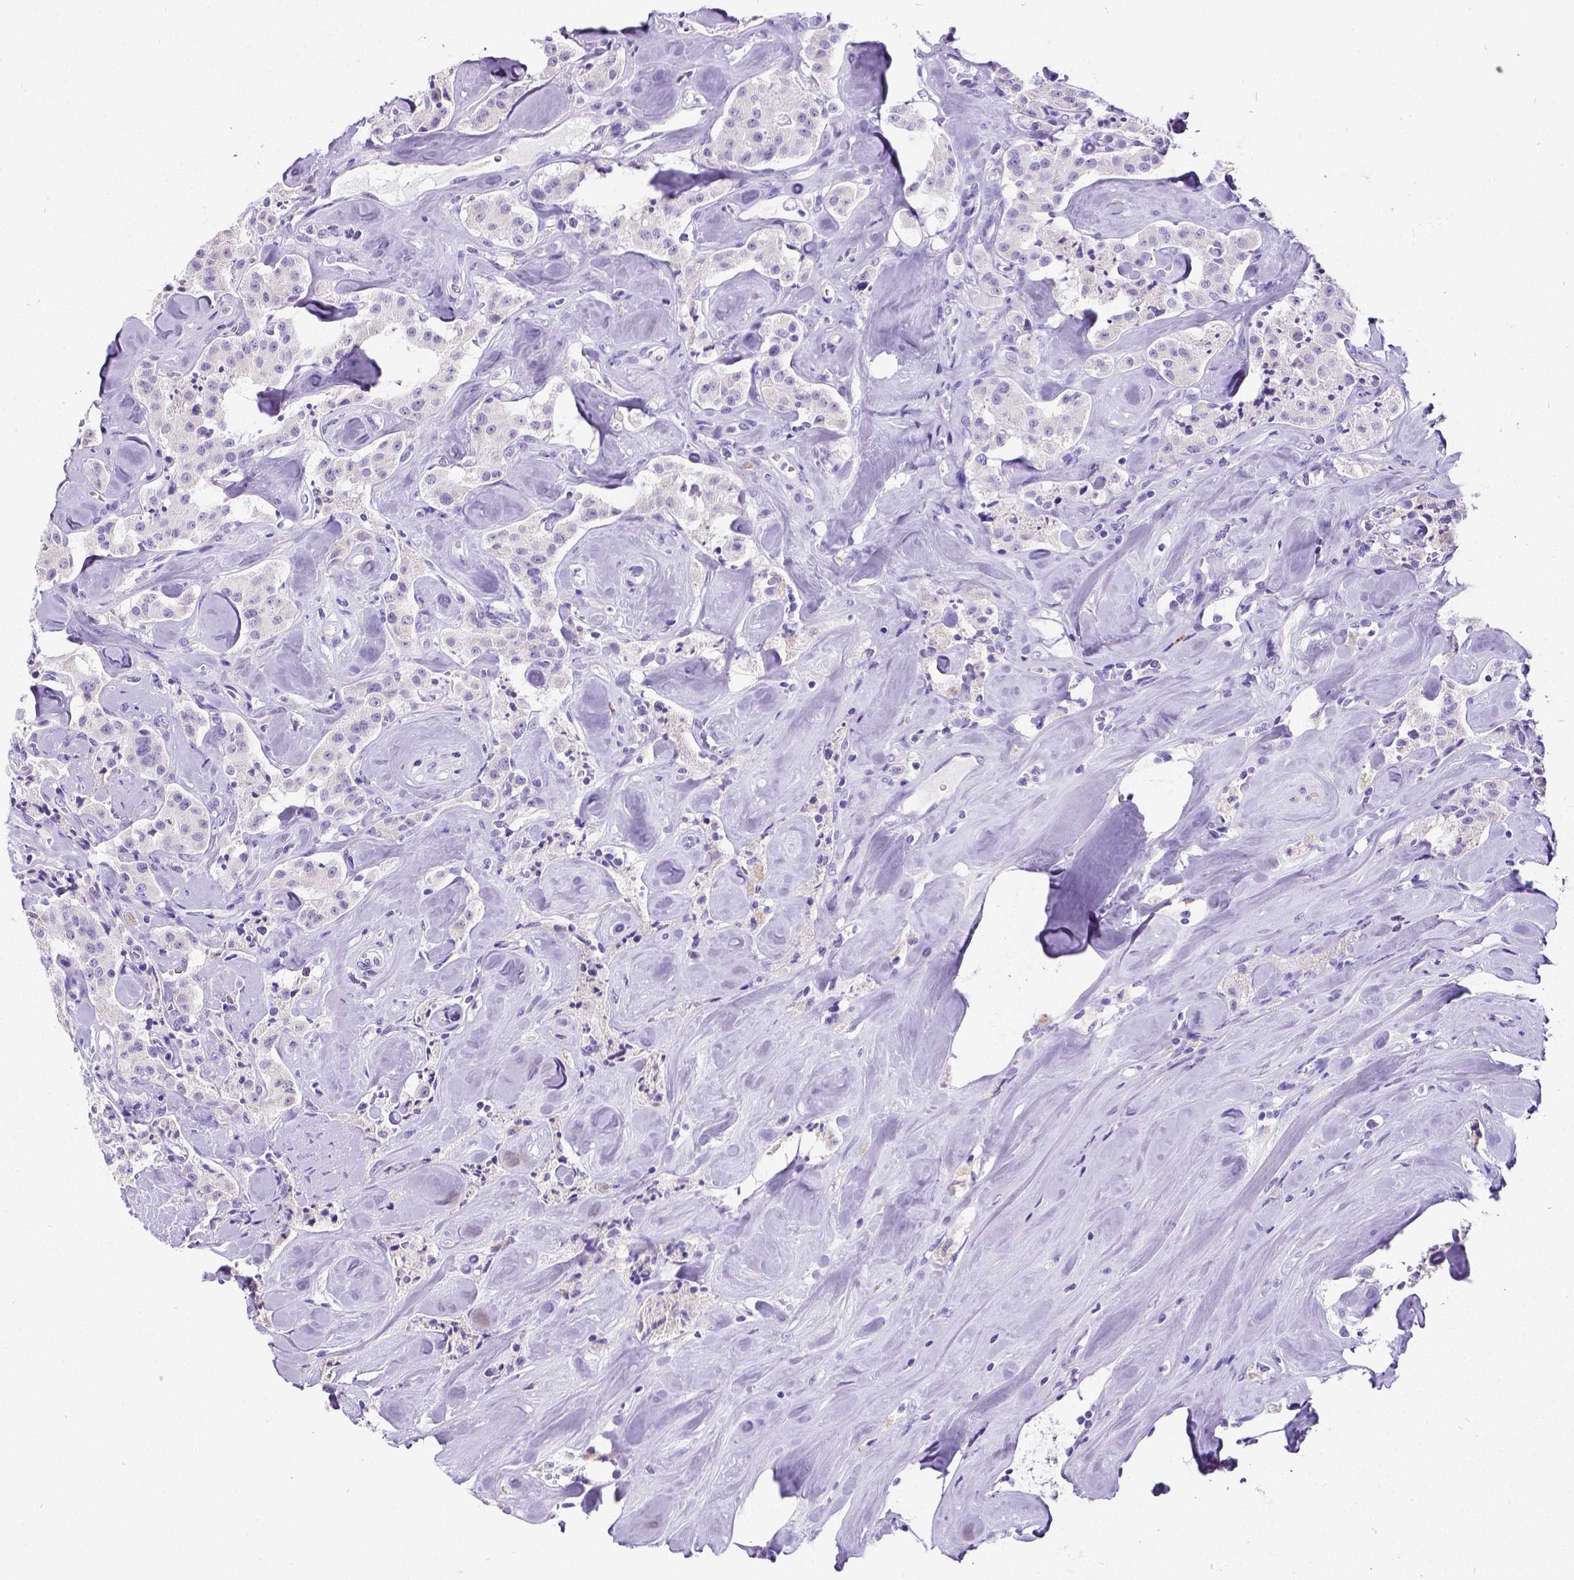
{"staining": {"intensity": "negative", "quantity": "none", "location": "none"}, "tissue": "carcinoid", "cell_type": "Tumor cells", "image_type": "cancer", "snomed": [{"axis": "morphology", "description": "Carcinoid, malignant, NOS"}, {"axis": "topography", "description": "Pancreas"}], "caption": "This is a micrograph of IHC staining of carcinoid, which shows no expression in tumor cells. Brightfield microscopy of immunohistochemistry (IHC) stained with DAB (3,3'-diaminobenzidine) (brown) and hematoxylin (blue), captured at high magnification.", "gene": "SATB2", "patient": {"sex": "male", "age": 41}}